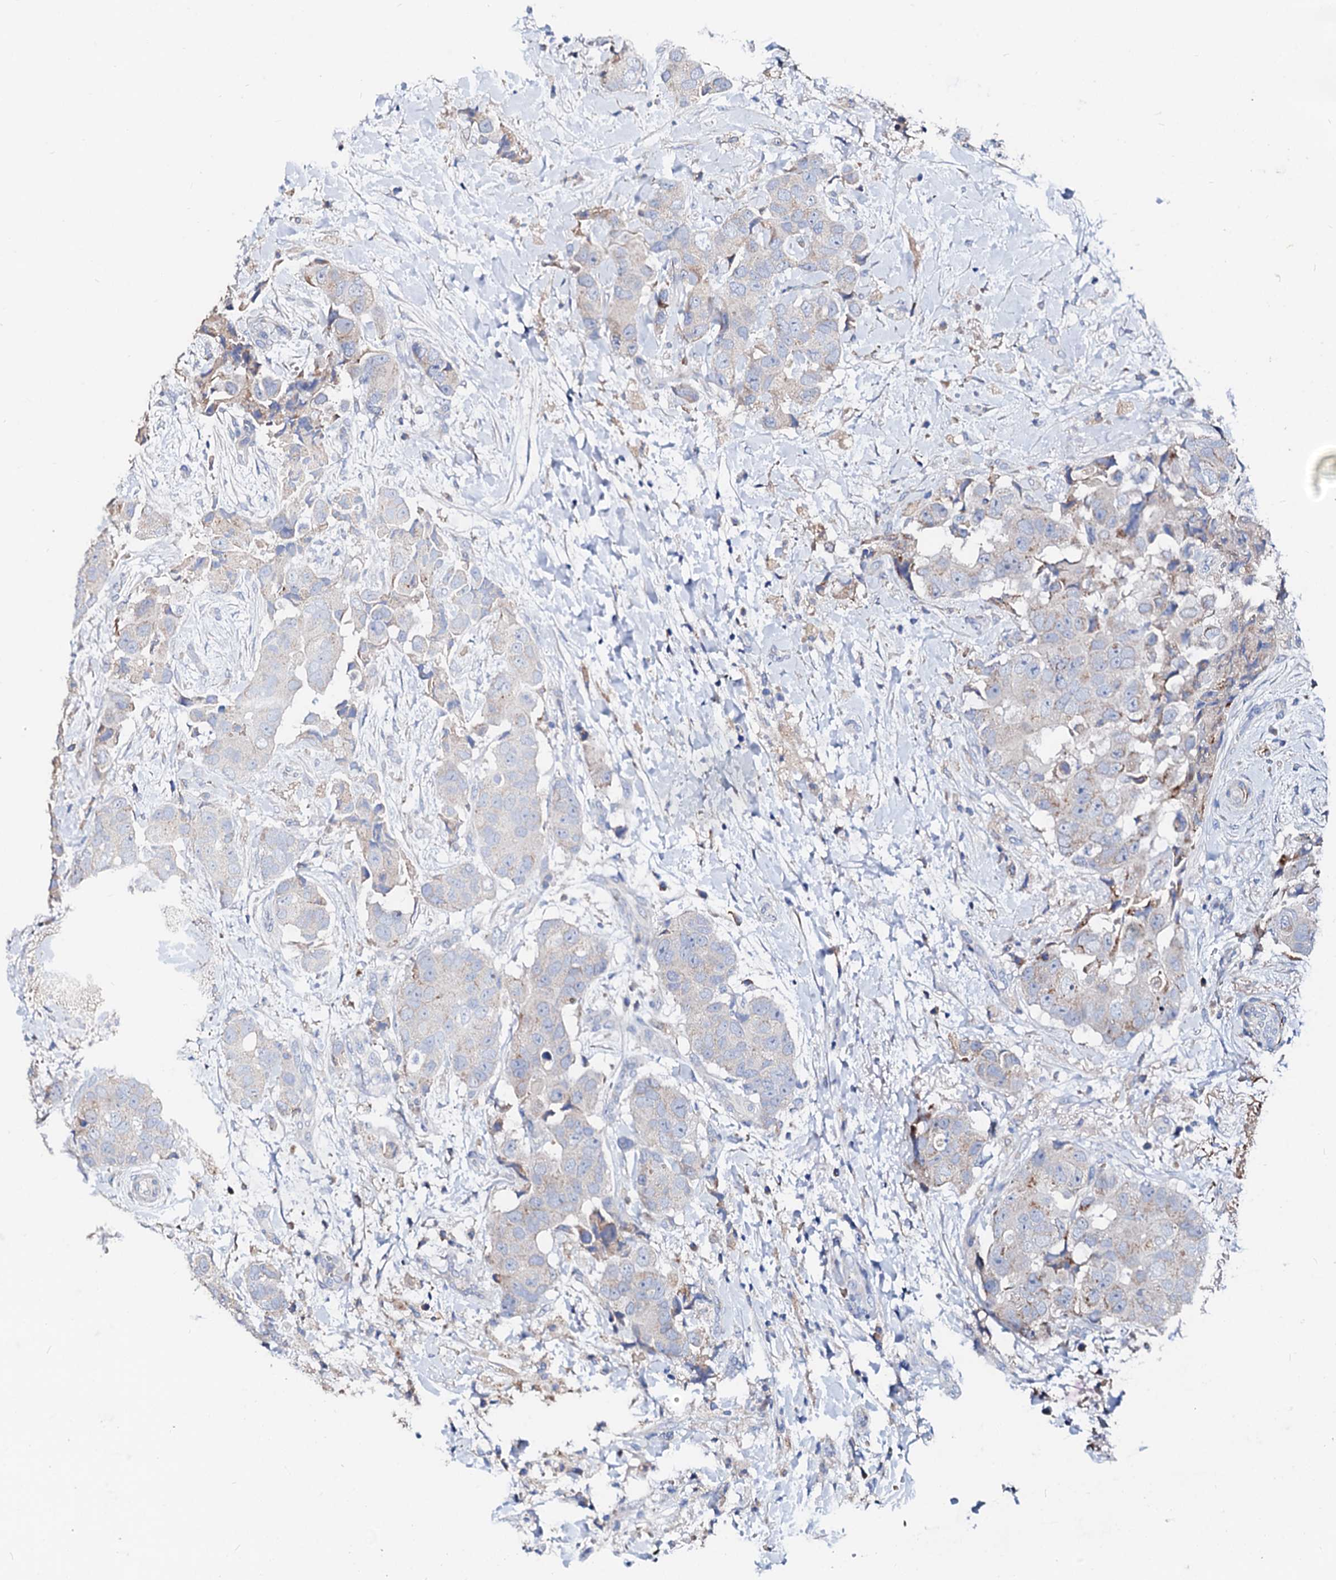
{"staining": {"intensity": "negative", "quantity": "none", "location": "none"}, "tissue": "breast cancer", "cell_type": "Tumor cells", "image_type": "cancer", "snomed": [{"axis": "morphology", "description": "Normal tissue, NOS"}, {"axis": "morphology", "description": "Duct carcinoma"}, {"axis": "topography", "description": "Breast"}], "caption": "Immunohistochemical staining of breast cancer (intraductal carcinoma) demonstrates no significant positivity in tumor cells. (Stains: DAB IHC with hematoxylin counter stain, Microscopy: brightfield microscopy at high magnification).", "gene": "SLC10A7", "patient": {"sex": "female", "age": 62}}